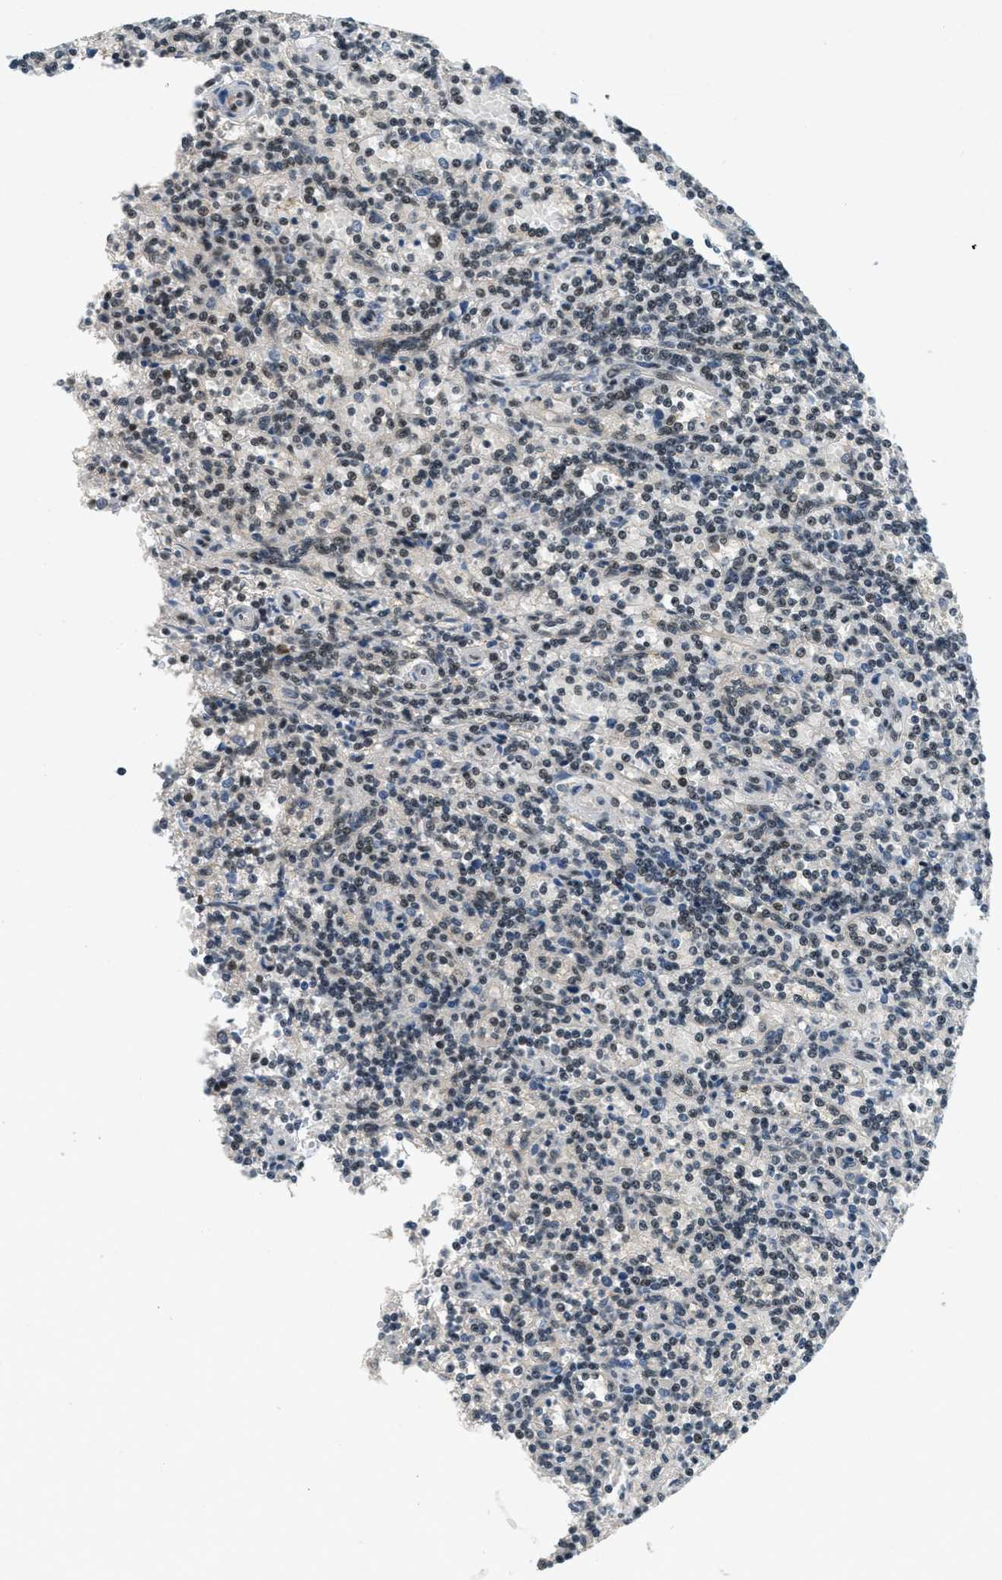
{"staining": {"intensity": "weak", "quantity": "<25%", "location": "nuclear"}, "tissue": "lymphoma", "cell_type": "Tumor cells", "image_type": "cancer", "snomed": [{"axis": "morphology", "description": "Malignant lymphoma, non-Hodgkin's type, Low grade"}, {"axis": "topography", "description": "Spleen"}], "caption": "Immunohistochemical staining of human lymphoma reveals no significant positivity in tumor cells. (Brightfield microscopy of DAB (3,3'-diaminobenzidine) immunohistochemistry (IHC) at high magnification).", "gene": "ZNF148", "patient": {"sex": "male", "age": 73}}